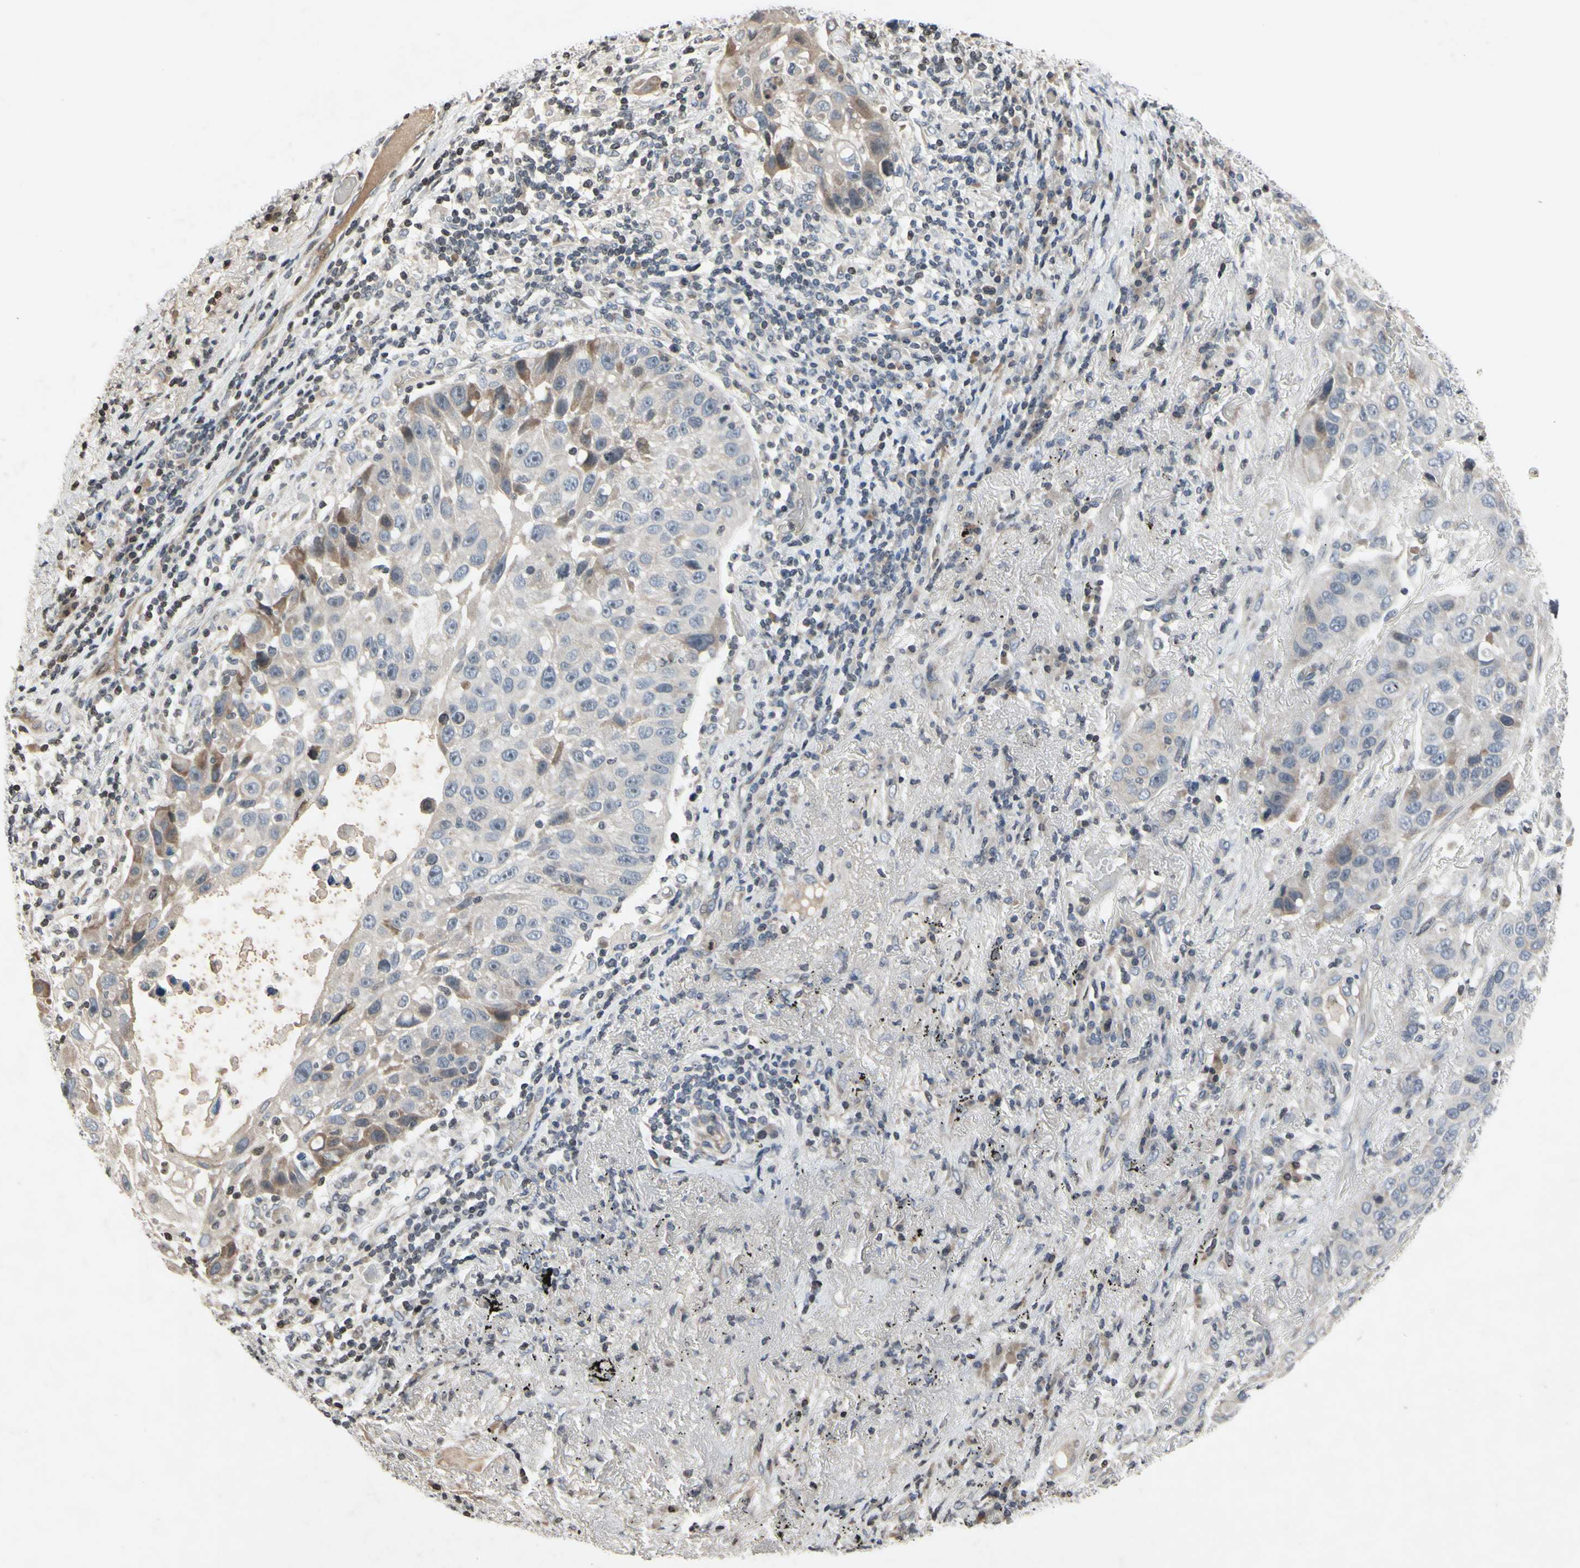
{"staining": {"intensity": "moderate", "quantity": "<25%", "location": "cytoplasmic/membranous"}, "tissue": "lung cancer", "cell_type": "Tumor cells", "image_type": "cancer", "snomed": [{"axis": "morphology", "description": "Squamous cell carcinoma, NOS"}, {"axis": "topography", "description": "Lung"}], "caption": "A brown stain labels moderate cytoplasmic/membranous positivity of a protein in squamous cell carcinoma (lung) tumor cells.", "gene": "ARG1", "patient": {"sex": "male", "age": 57}}